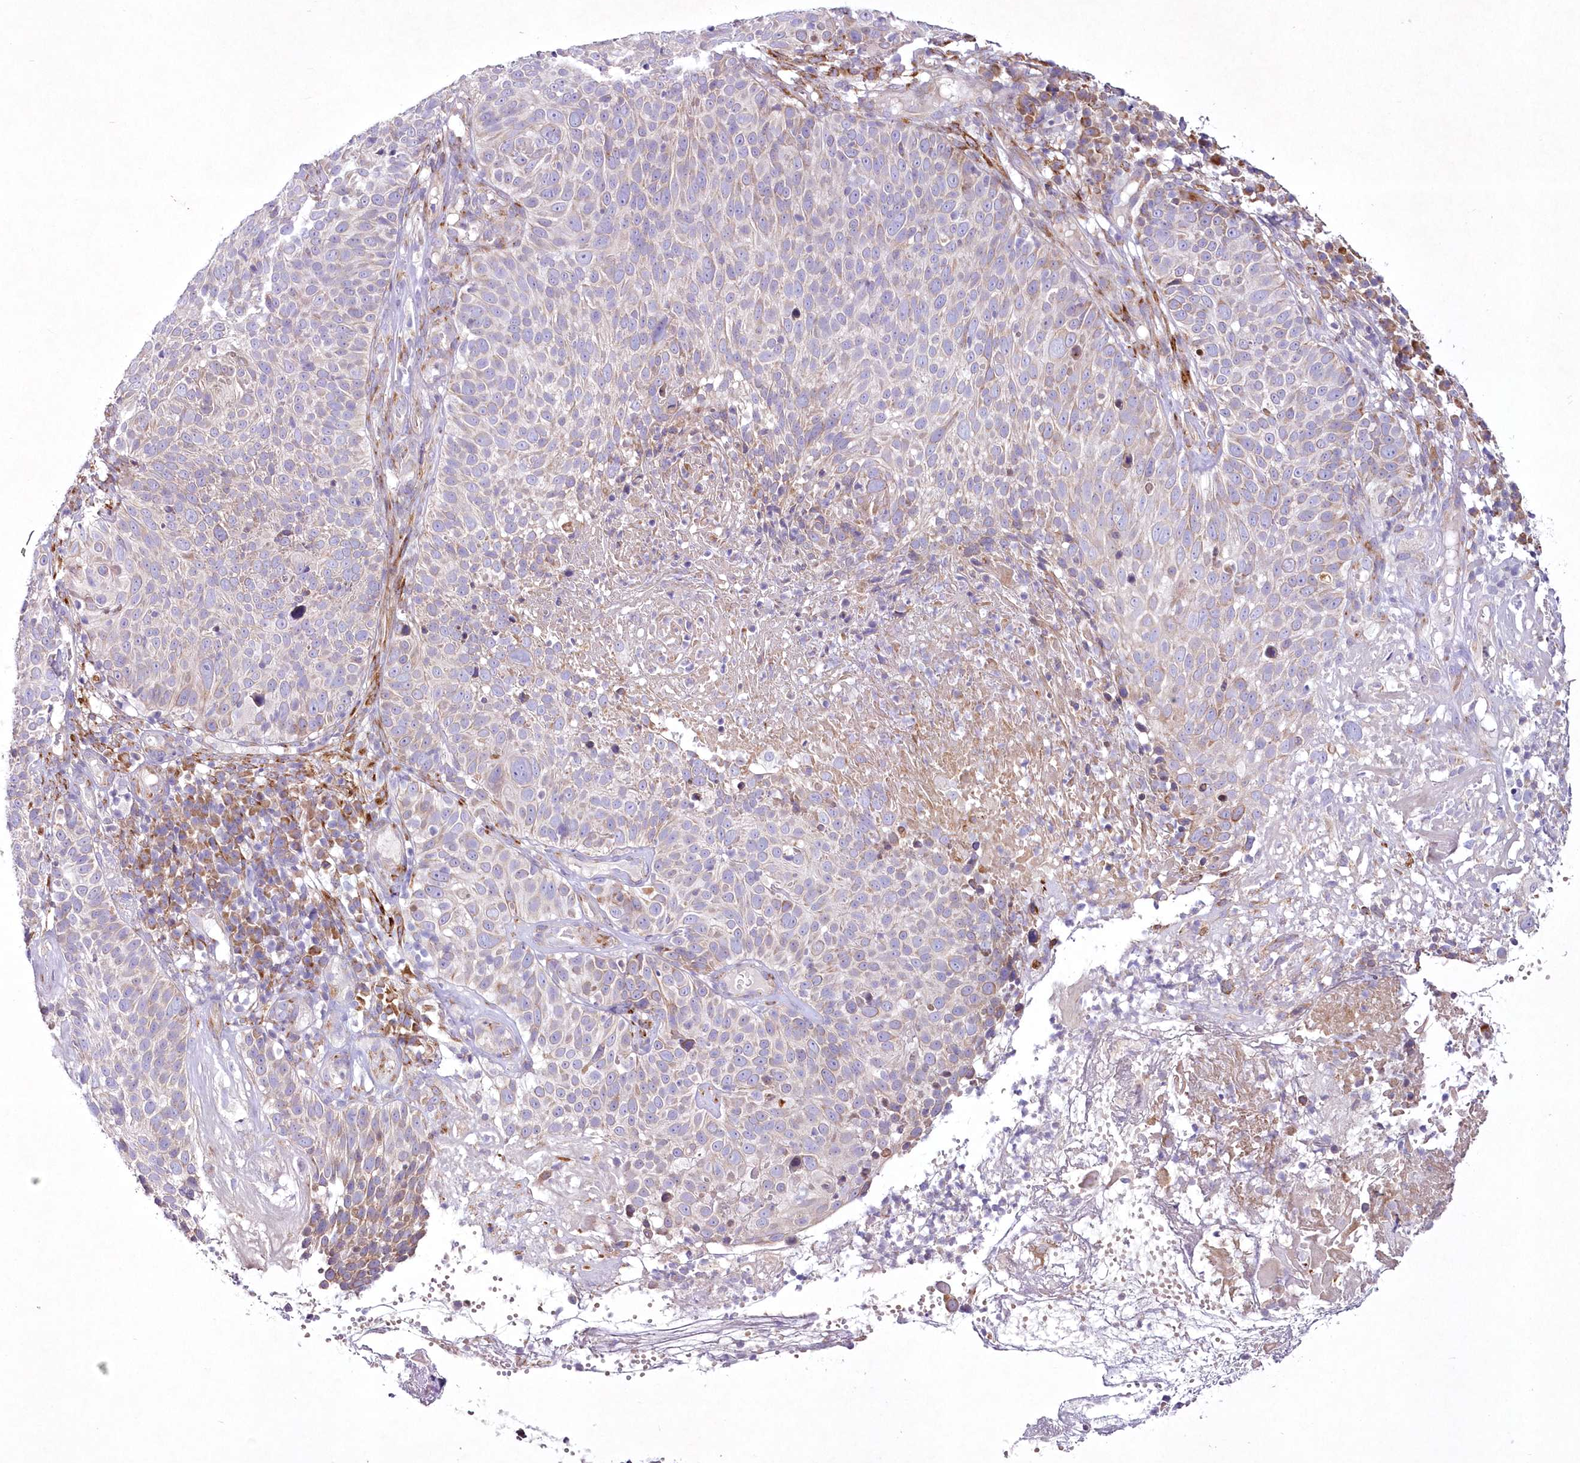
{"staining": {"intensity": "weak", "quantity": "25%-75%", "location": "cytoplasmic/membranous"}, "tissue": "cervical cancer", "cell_type": "Tumor cells", "image_type": "cancer", "snomed": [{"axis": "morphology", "description": "Squamous cell carcinoma, NOS"}, {"axis": "topography", "description": "Cervix"}], "caption": "IHC of human squamous cell carcinoma (cervical) reveals low levels of weak cytoplasmic/membranous staining in approximately 25%-75% of tumor cells. The staining is performed using DAB (3,3'-diaminobenzidine) brown chromogen to label protein expression. The nuclei are counter-stained blue using hematoxylin.", "gene": "ARFGEF3", "patient": {"sex": "female", "age": 74}}